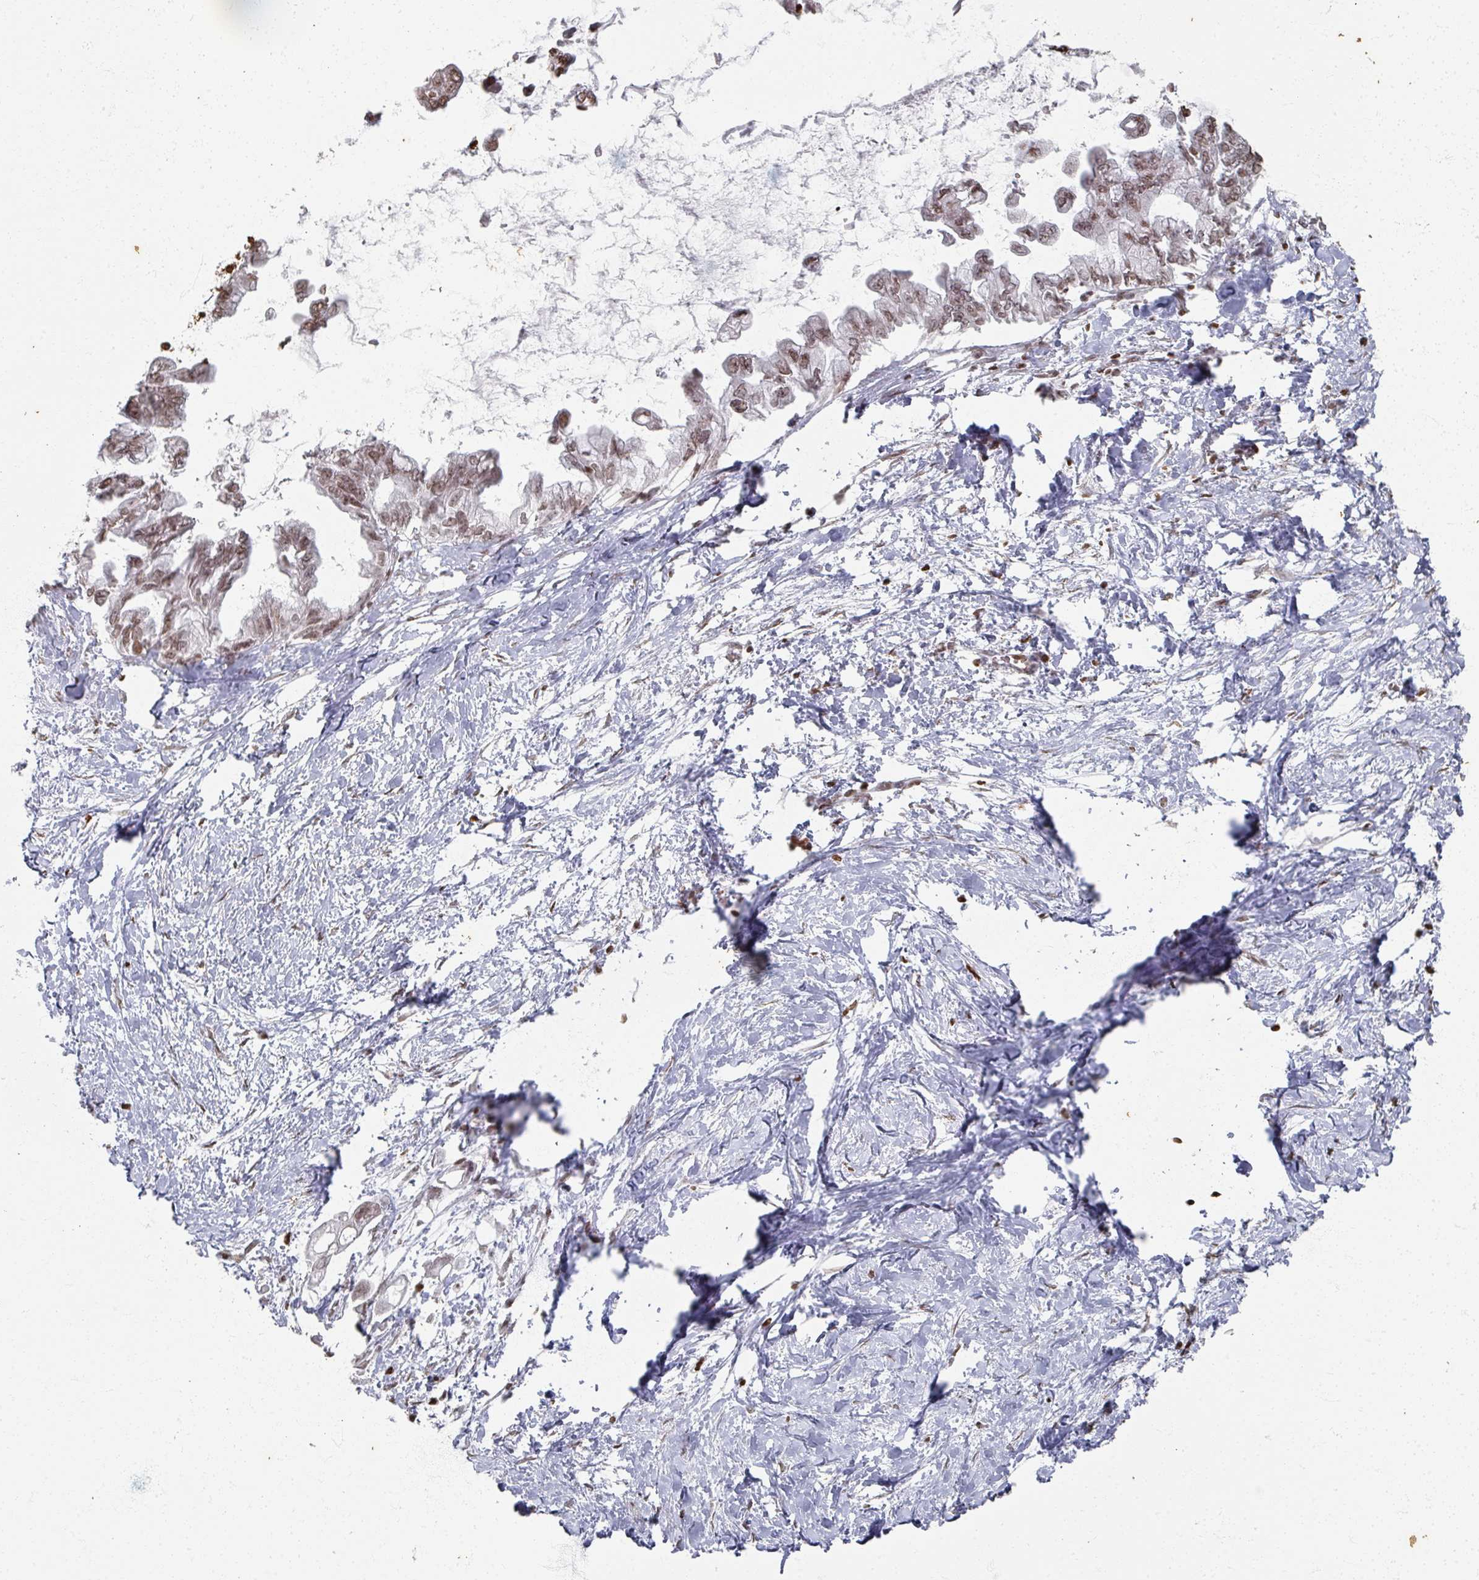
{"staining": {"intensity": "moderate", "quantity": ">75%", "location": "nuclear"}, "tissue": "pancreatic cancer", "cell_type": "Tumor cells", "image_type": "cancer", "snomed": [{"axis": "morphology", "description": "Adenocarcinoma, NOS"}, {"axis": "topography", "description": "Pancreas"}], "caption": "Protein staining of pancreatic adenocarcinoma tissue exhibits moderate nuclear staining in about >75% of tumor cells. The staining is performed using DAB (3,3'-diaminobenzidine) brown chromogen to label protein expression. The nuclei are counter-stained blue using hematoxylin.", "gene": "DCUN1D5", "patient": {"sex": "male", "age": 61}}